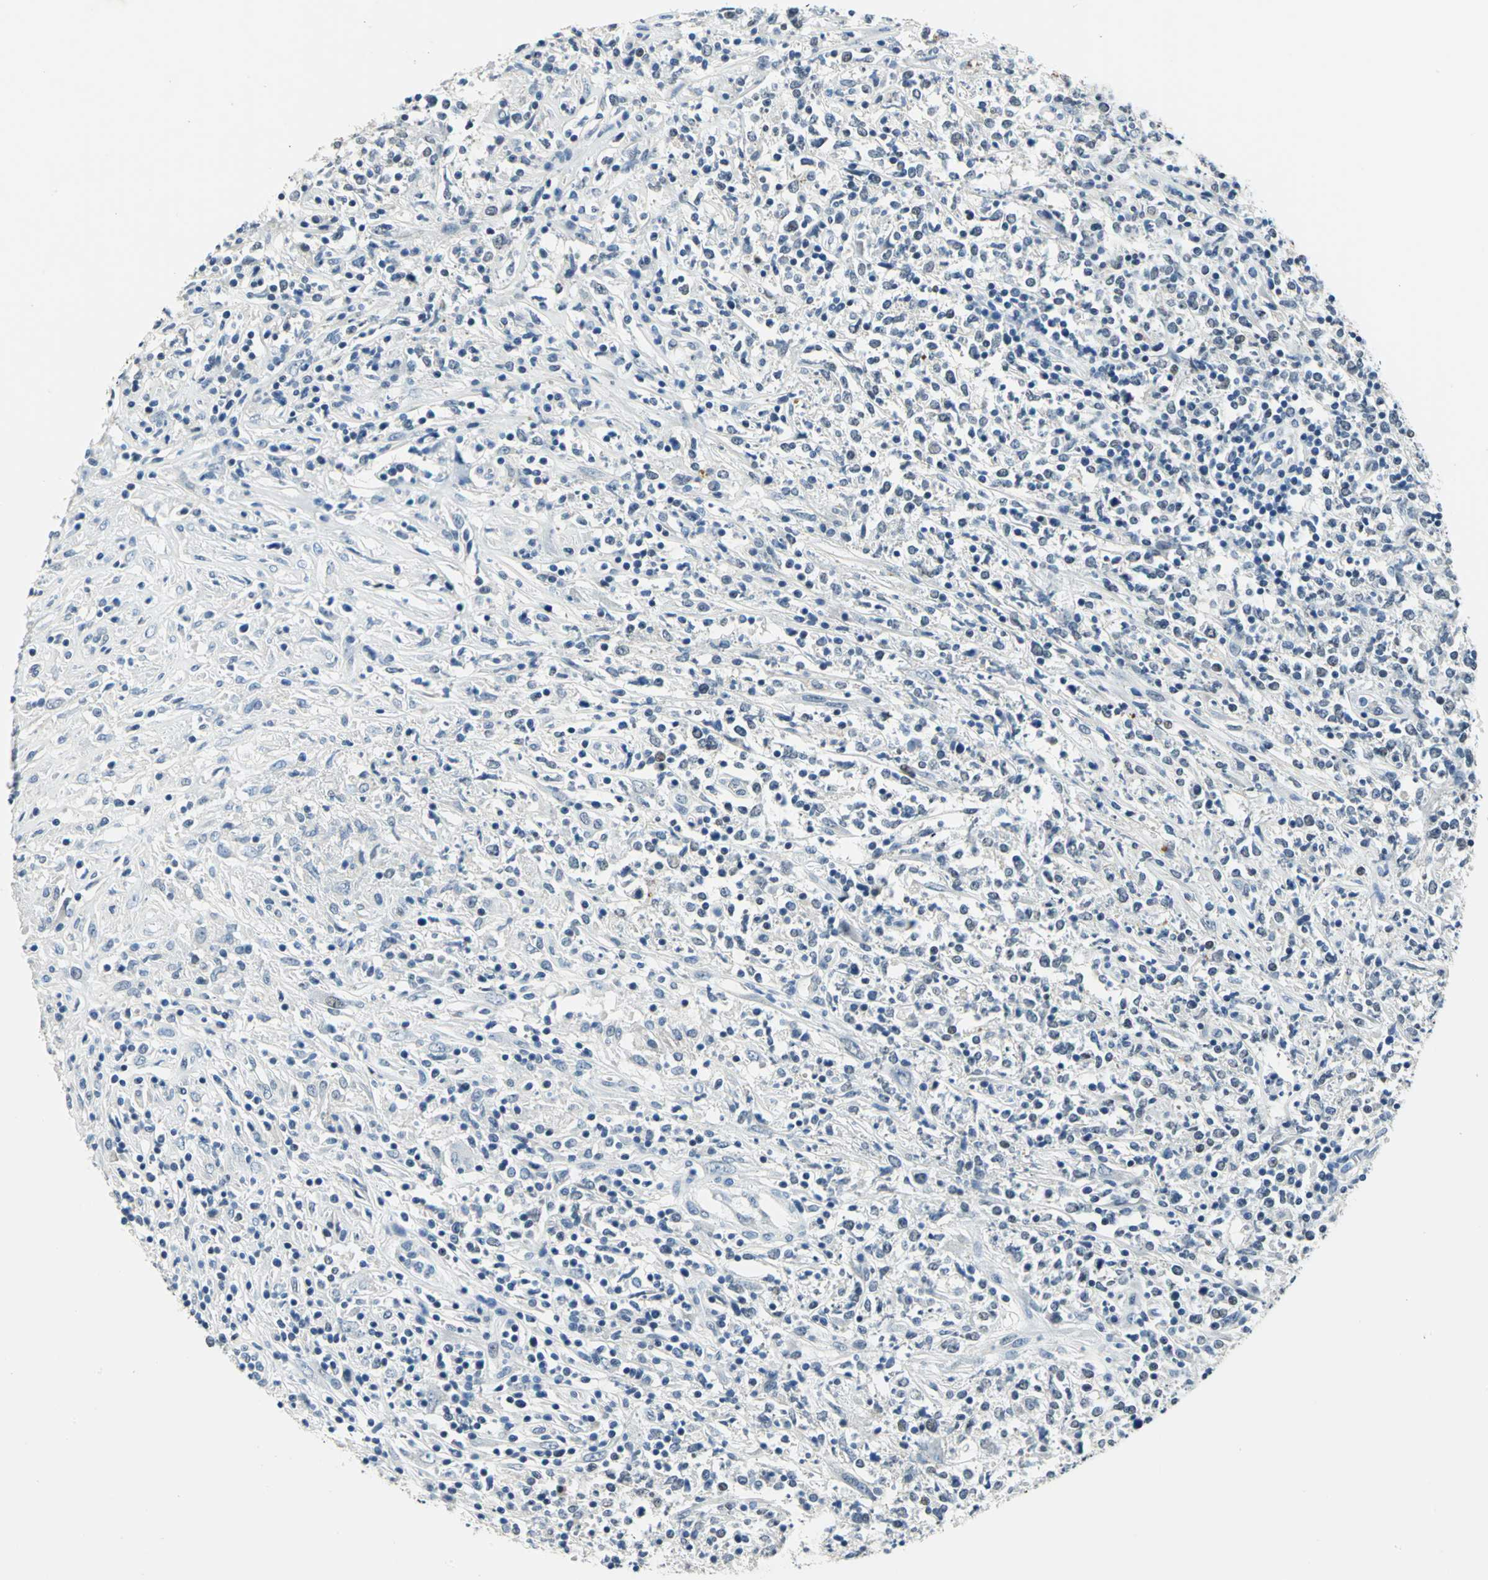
{"staining": {"intensity": "negative", "quantity": "none", "location": "none"}, "tissue": "lymphoma", "cell_type": "Tumor cells", "image_type": "cancer", "snomed": [{"axis": "morphology", "description": "Malignant lymphoma, non-Hodgkin's type, High grade"}, {"axis": "topography", "description": "Lymph node"}], "caption": "Photomicrograph shows no significant protein positivity in tumor cells of high-grade malignant lymphoma, non-Hodgkin's type.", "gene": "RAD17", "patient": {"sex": "female", "age": 84}}